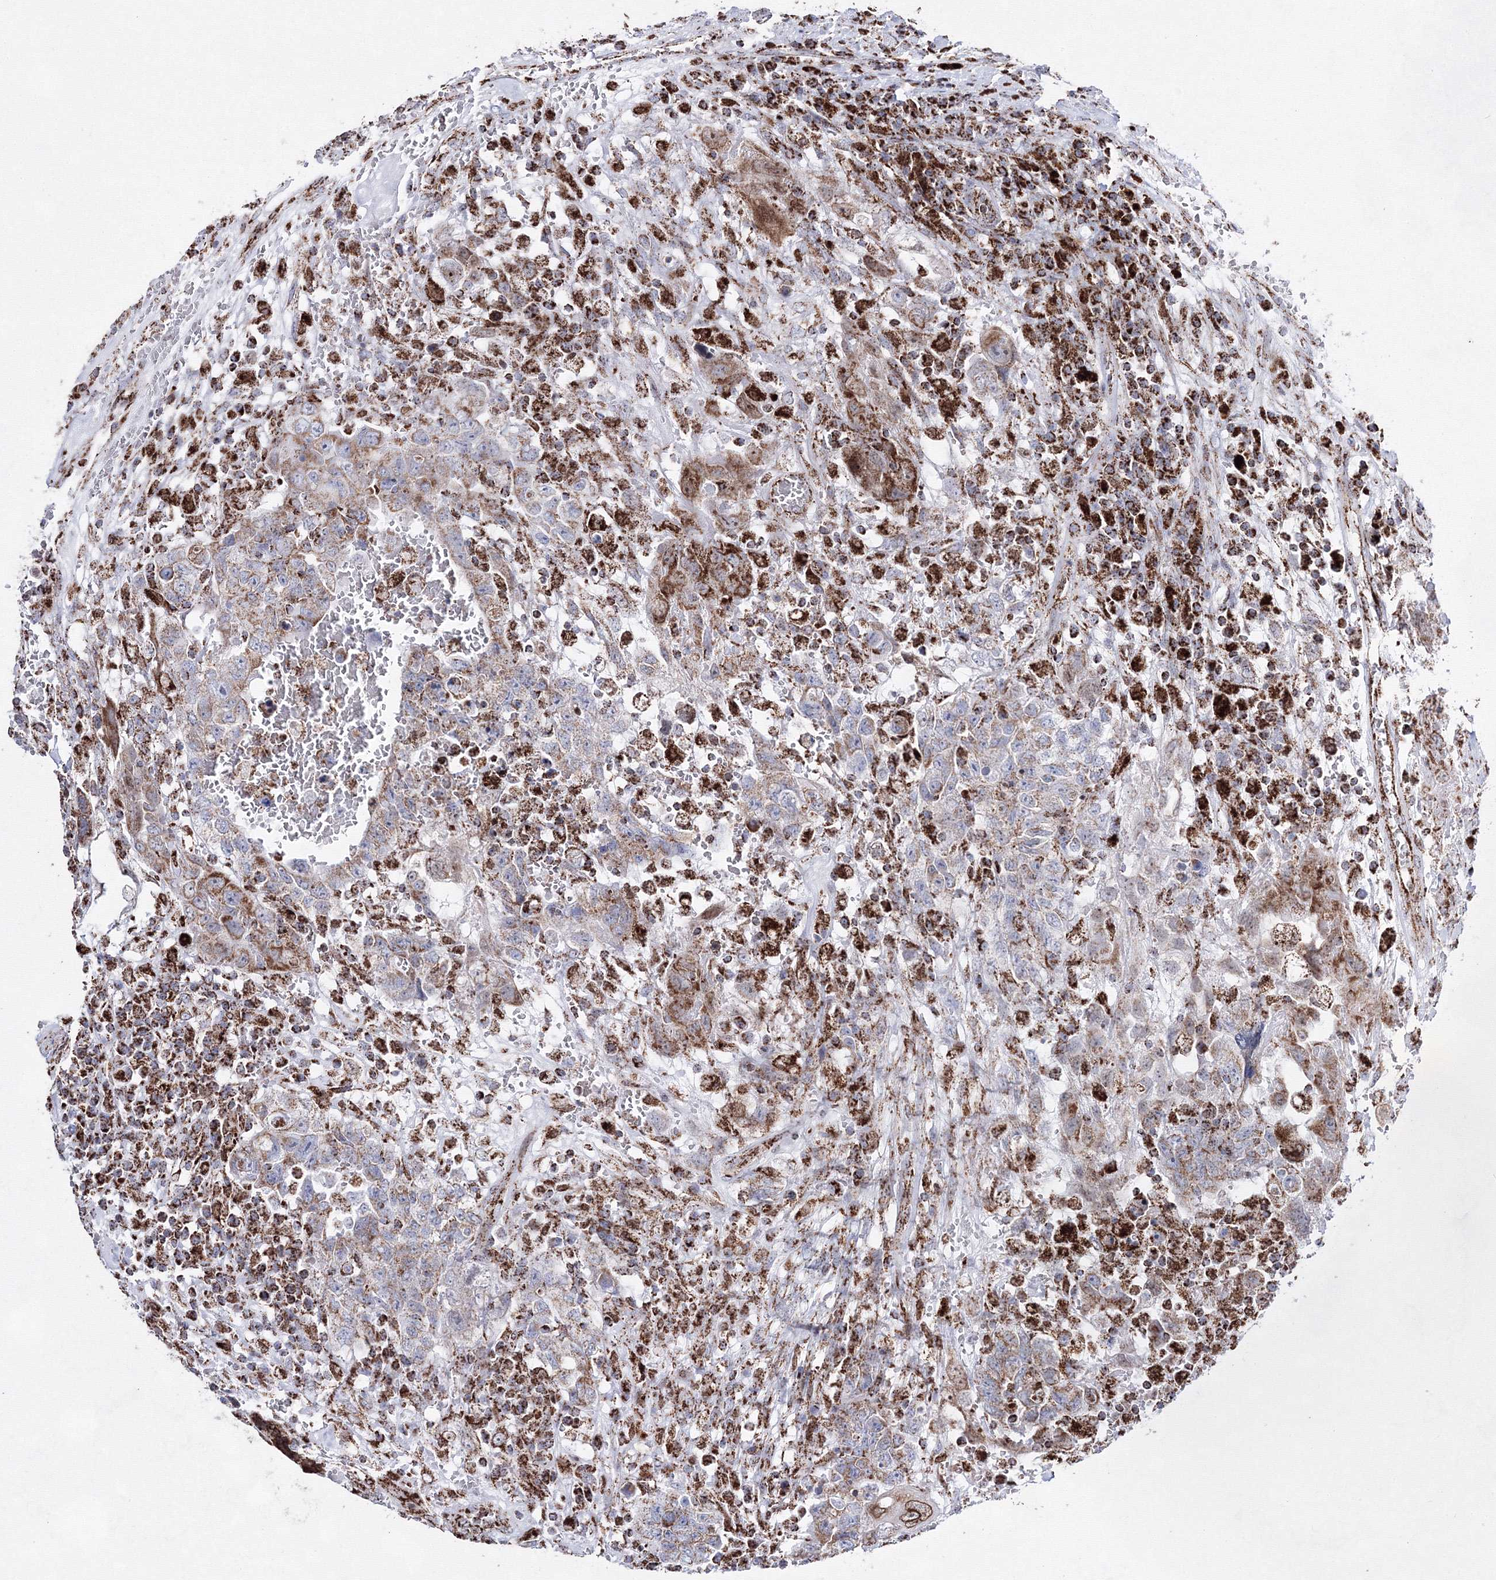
{"staining": {"intensity": "moderate", "quantity": "<25%", "location": "cytoplasmic/membranous"}, "tissue": "testis cancer", "cell_type": "Tumor cells", "image_type": "cancer", "snomed": [{"axis": "morphology", "description": "Carcinoma, Embryonal, NOS"}, {"axis": "topography", "description": "Testis"}], "caption": "IHC image of human testis embryonal carcinoma stained for a protein (brown), which demonstrates low levels of moderate cytoplasmic/membranous positivity in about <25% of tumor cells.", "gene": "HADHB", "patient": {"sex": "male", "age": 26}}